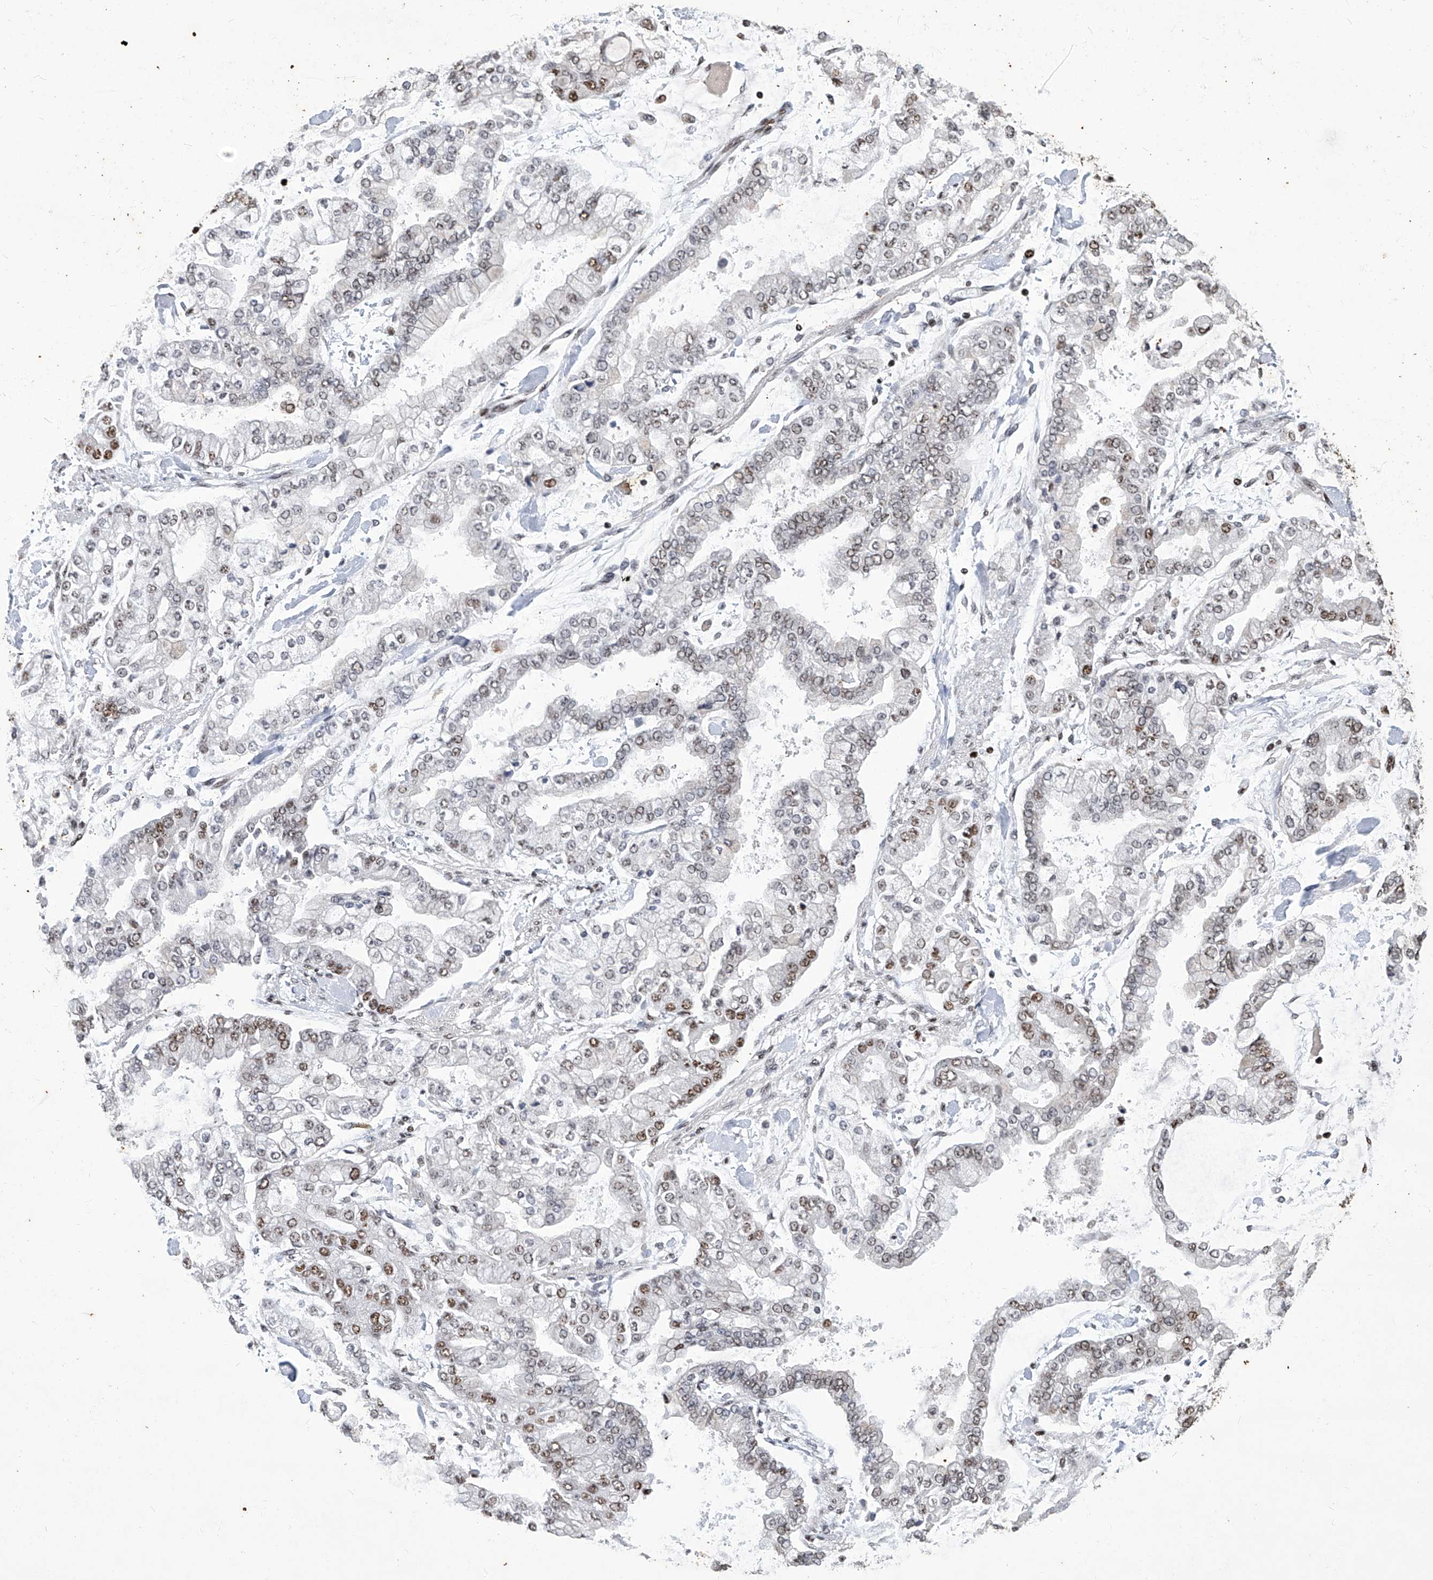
{"staining": {"intensity": "moderate", "quantity": "<25%", "location": "nuclear"}, "tissue": "stomach cancer", "cell_type": "Tumor cells", "image_type": "cancer", "snomed": [{"axis": "morphology", "description": "Normal tissue, NOS"}, {"axis": "morphology", "description": "Adenocarcinoma, NOS"}, {"axis": "topography", "description": "Stomach, upper"}, {"axis": "topography", "description": "Stomach"}], "caption": "Immunohistochemistry of human adenocarcinoma (stomach) demonstrates low levels of moderate nuclear positivity in approximately <25% of tumor cells.", "gene": "HBP1", "patient": {"sex": "male", "age": 76}}